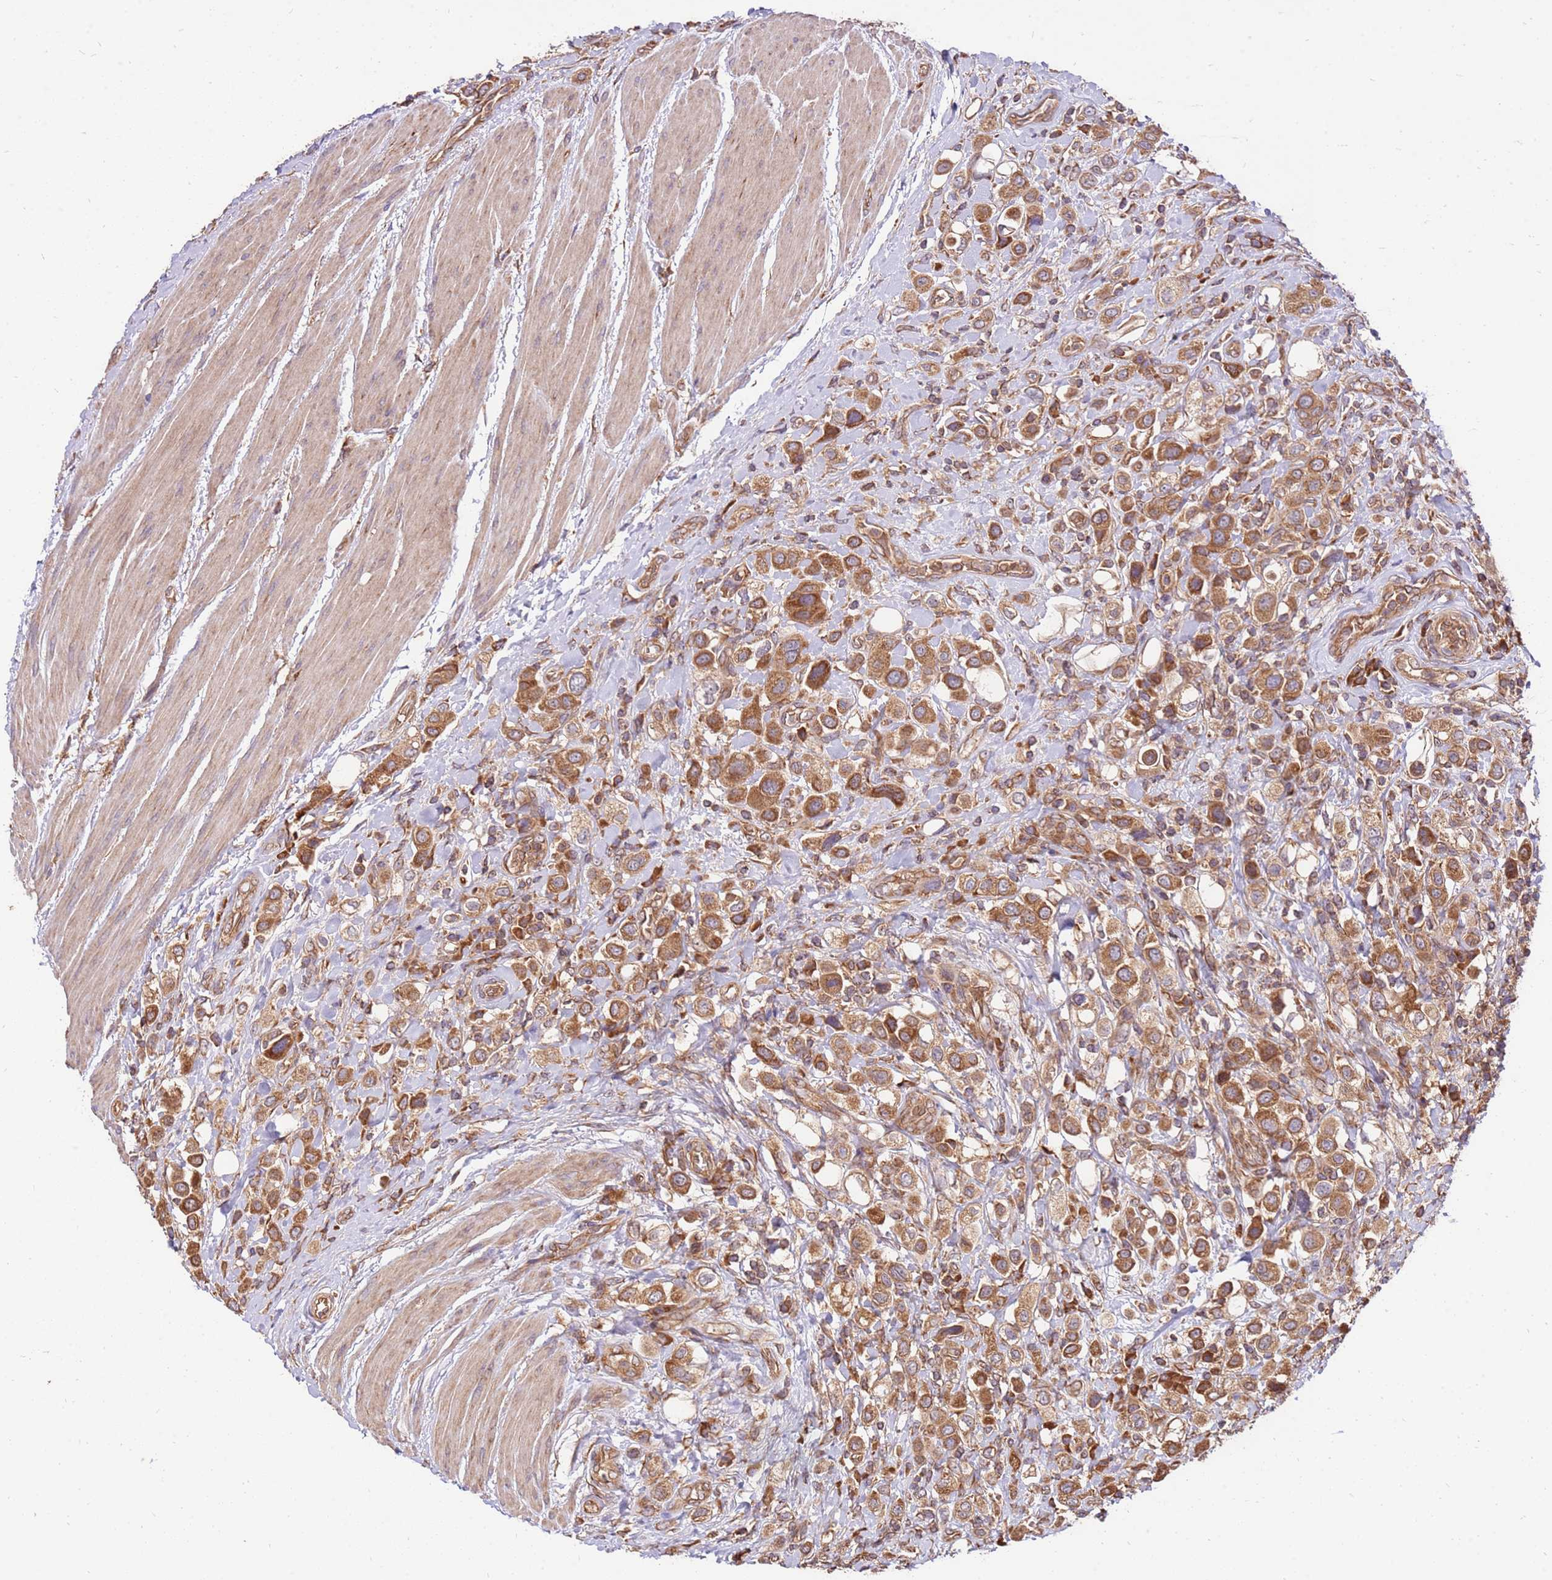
{"staining": {"intensity": "moderate", "quantity": ">75%", "location": "cytoplasmic/membranous"}, "tissue": "urothelial cancer", "cell_type": "Tumor cells", "image_type": "cancer", "snomed": [{"axis": "morphology", "description": "Urothelial carcinoma, High grade"}, {"axis": "topography", "description": "Urinary bladder"}], "caption": "Human urothelial cancer stained with a brown dye displays moderate cytoplasmic/membranous positive expression in approximately >75% of tumor cells.", "gene": "SLC44A5", "patient": {"sex": "male", "age": 50}}